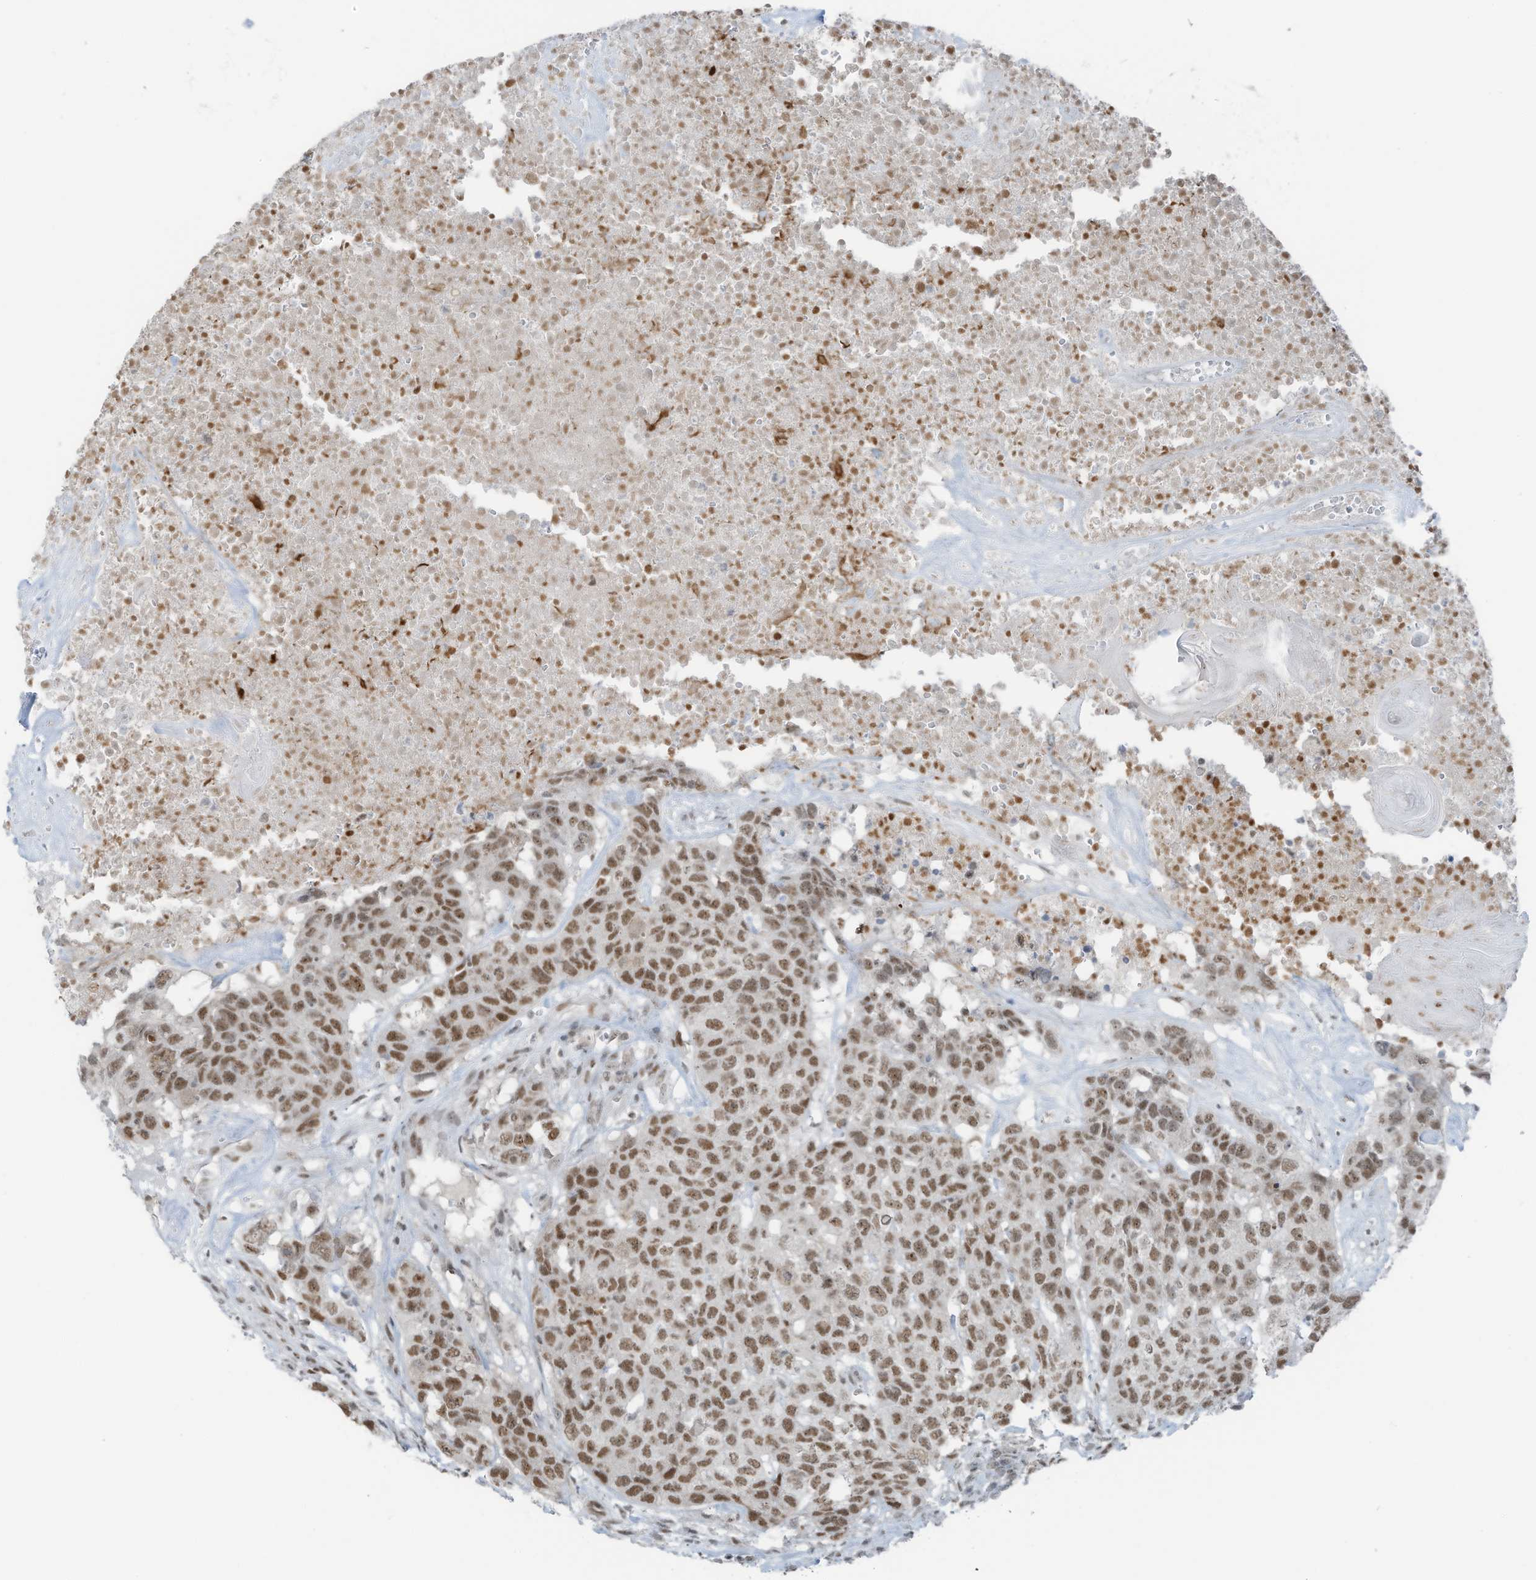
{"staining": {"intensity": "moderate", "quantity": ">75%", "location": "nuclear"}, "tissue": "head and neck cancer", "cell_type": "Tumor cells", "image_type": "cancer", "snomed": [{"axis": "morphology", "description": "Squamous cell carcinoma, NOS"}, {"axis": "topography", "description": "Head-Neck"}], "caption": "Protein staining demonstrates moderate nuclear staining in about >75% of tumor cells in head and neck cancer (squamous cell carcinoma).", "gene": "WRNIP1", "patient": {"sex": "male", "age": 66}}